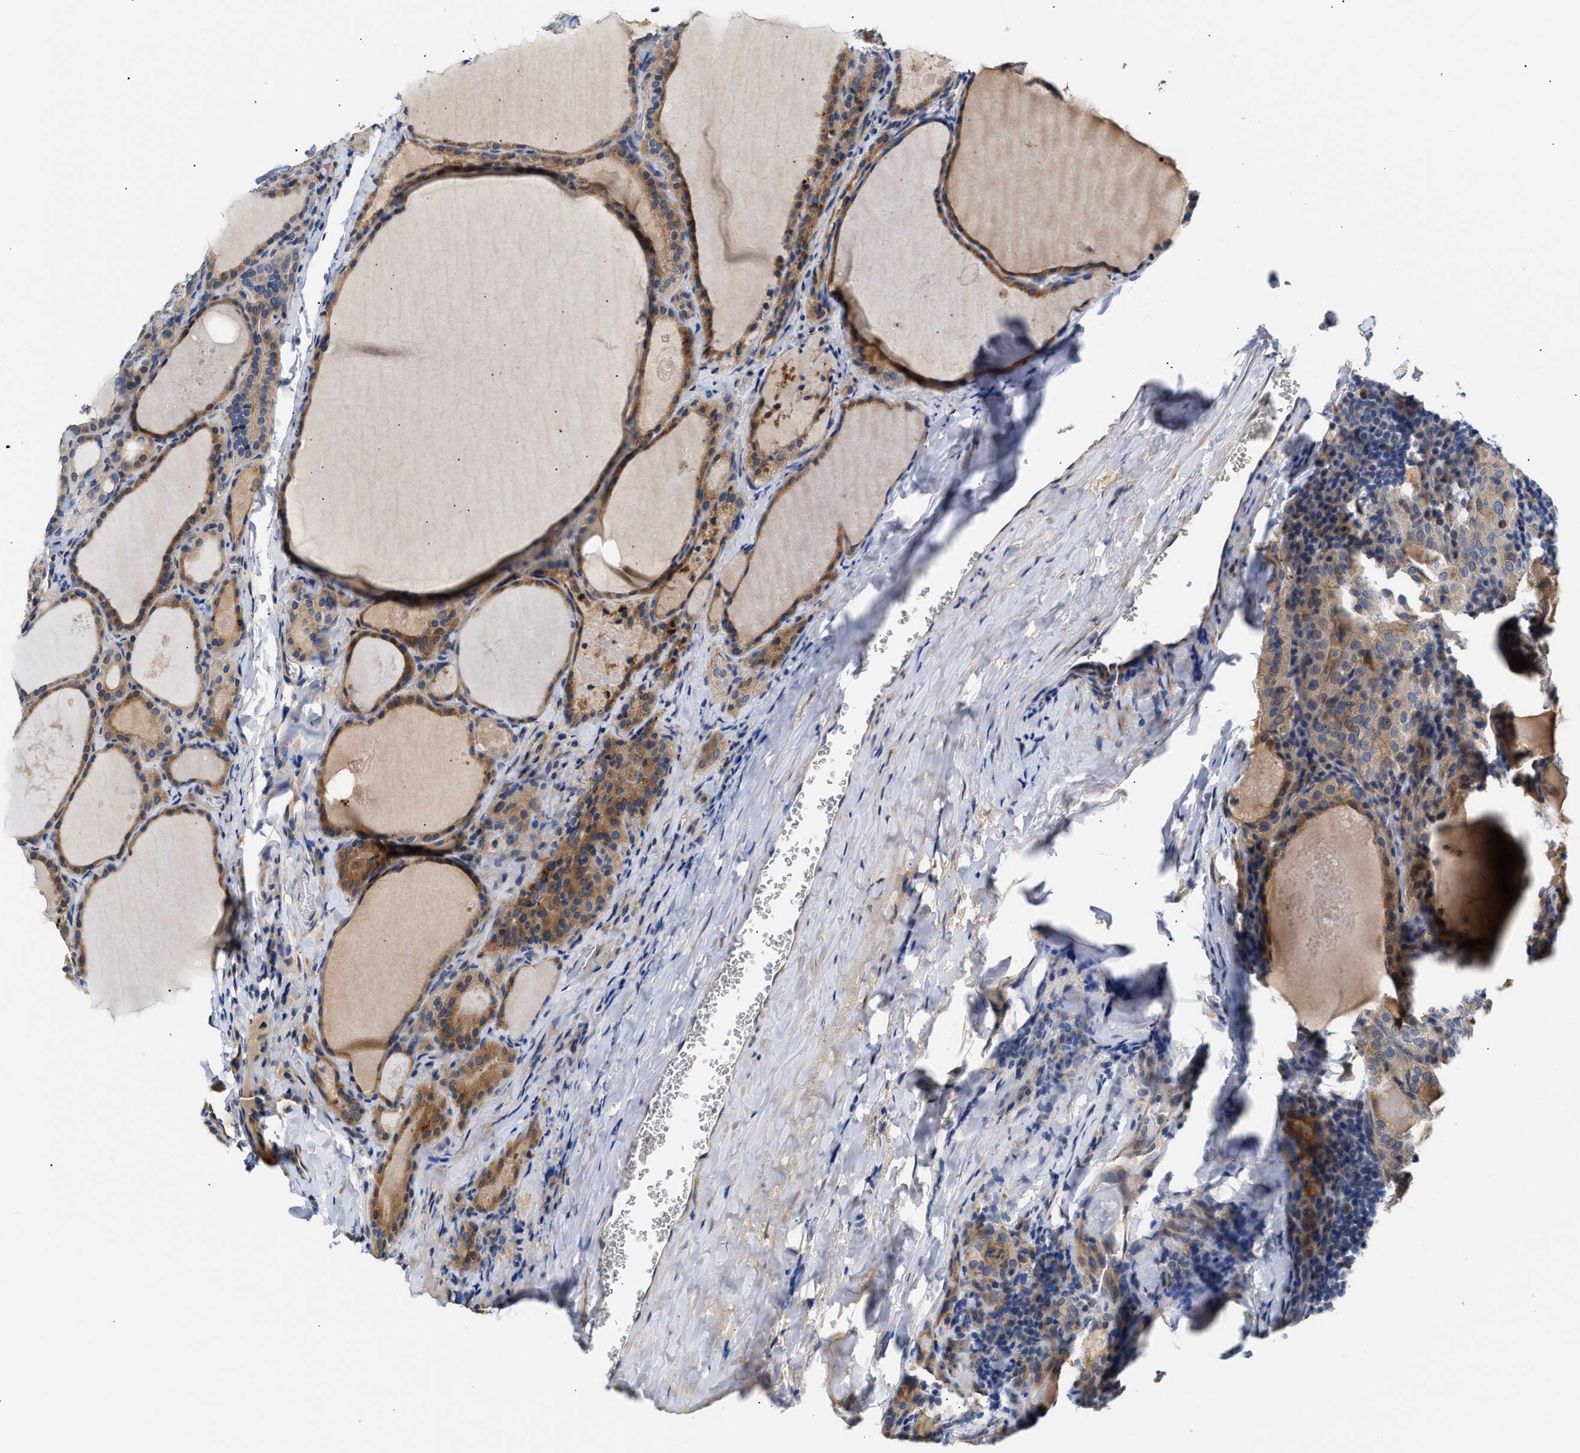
{"staining": {"intensity": "moderate", "quantity": ">75%", "location": "cytoplasmic/membranous"}, "tissue": "thyroid cancer", "cell_type": "Tumor cells", "image_type": "cancer", "snomed": [{"axis": "morphology", "description": "Papillary adenocarcinoma, NOS"}, {"axis": "topography", "description": "Thyroid gland"}], "caption": "Immunohistochemistry (IHC) micrograph of neoplastic tissue: thyroid cancer (papillary adenocarcinoma) stained using immunohistochemistry exhibits medium levels of moderate protein expression localized specifically in the cytoplasmic/membranous of tumor cells, appearing as a cytoplasmic/membranous brown color.", "gene": "CCDC146", "patient": {"sex": "female", "age": 42}}